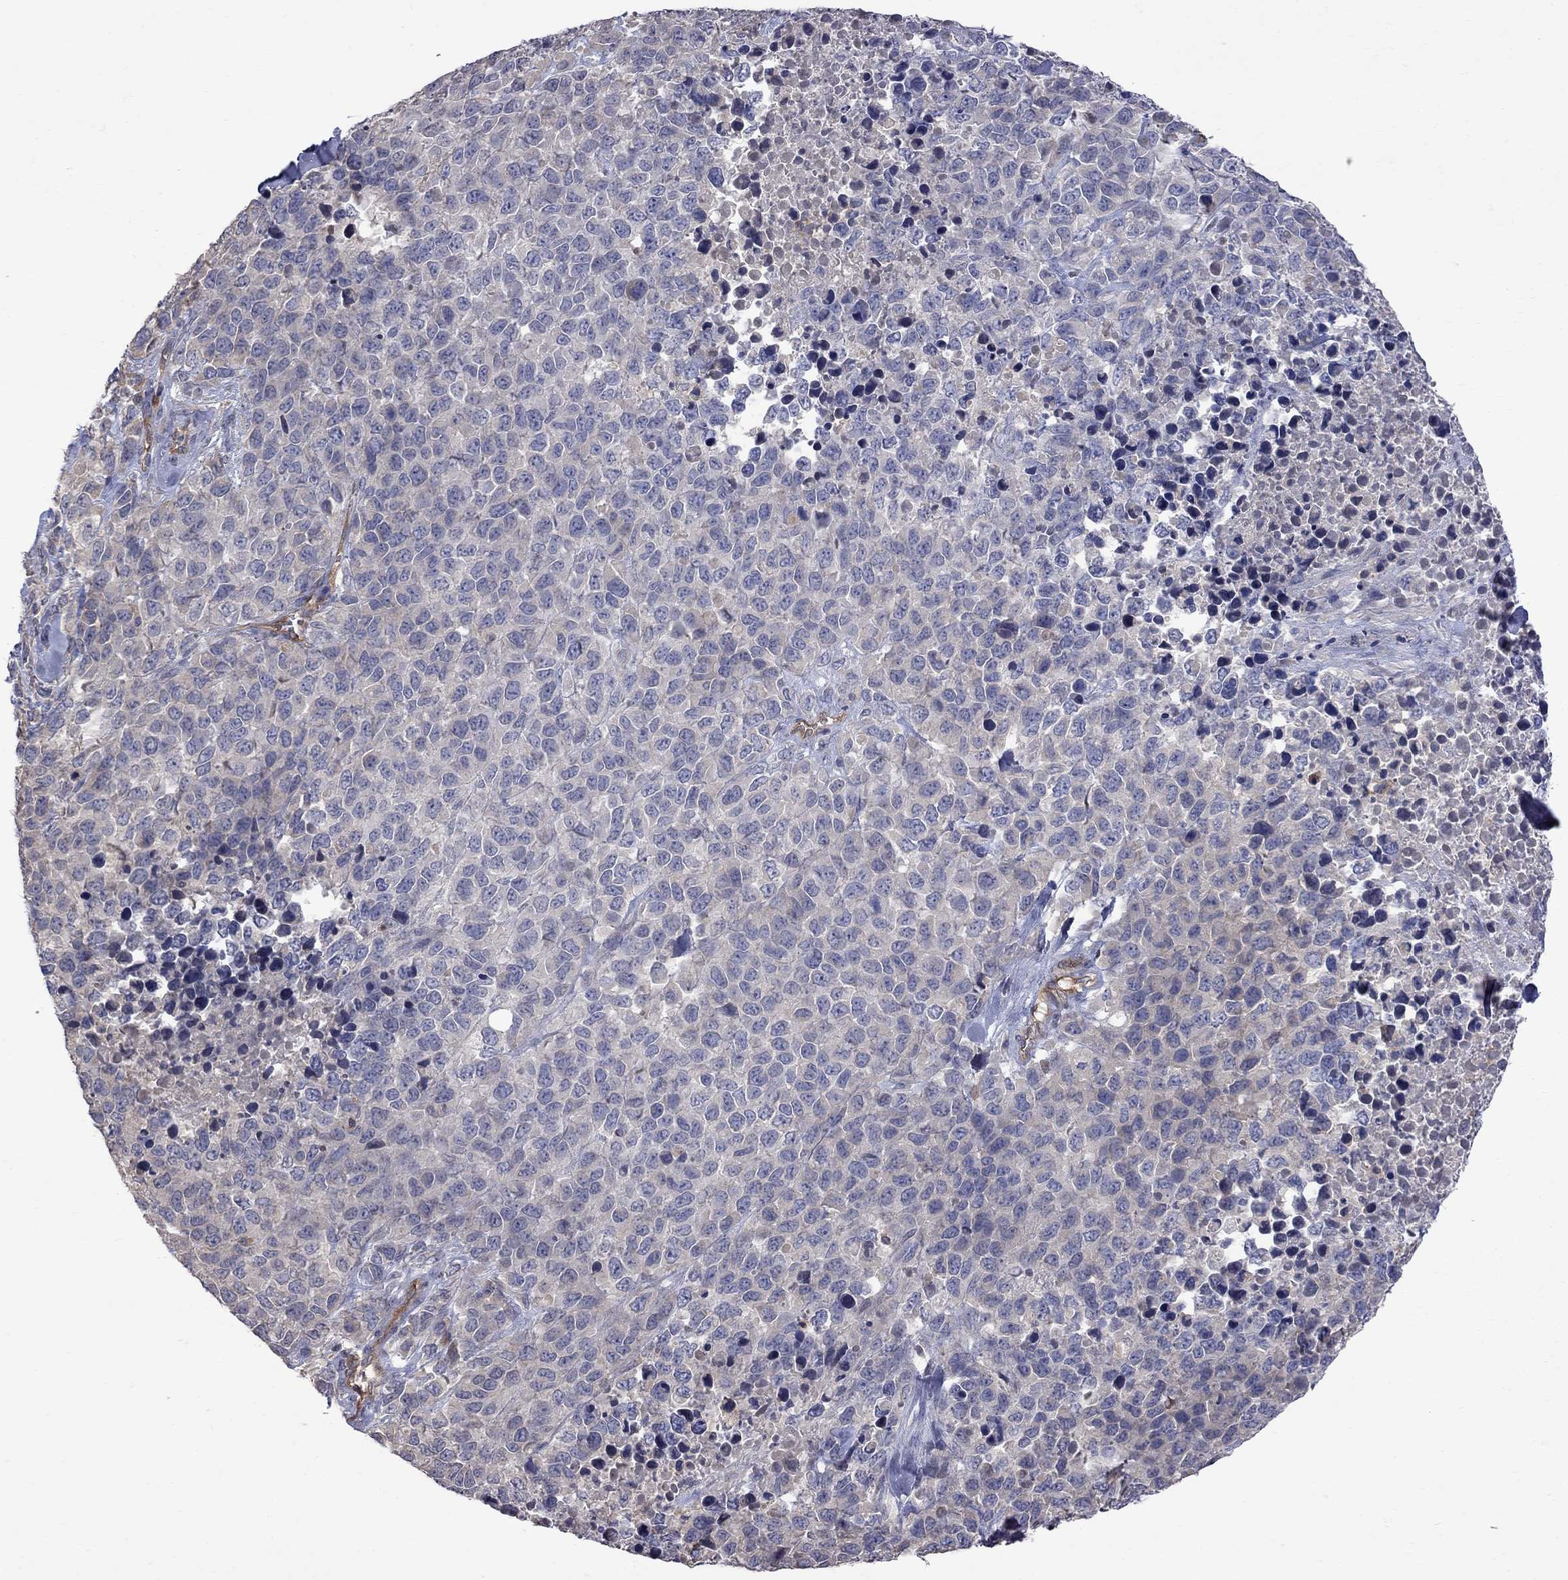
{"staining": {"intensity": "negative", "quantity": "none", "location": "none"}, "tissue": "melanoma", "cell_type": "Tumor cells", "image_type": "cancer", "snomed": [{"axis": "morphology", "description": "Malignant melanoma, Metastatic site"}, {"axis": "topography", "description": "Skin"}], "caption": "A photomicrograph of human melanoma is negative for staining in tumor cells.", "gene": "ABI3", "patient": {"sex": "male", "age": 84}}